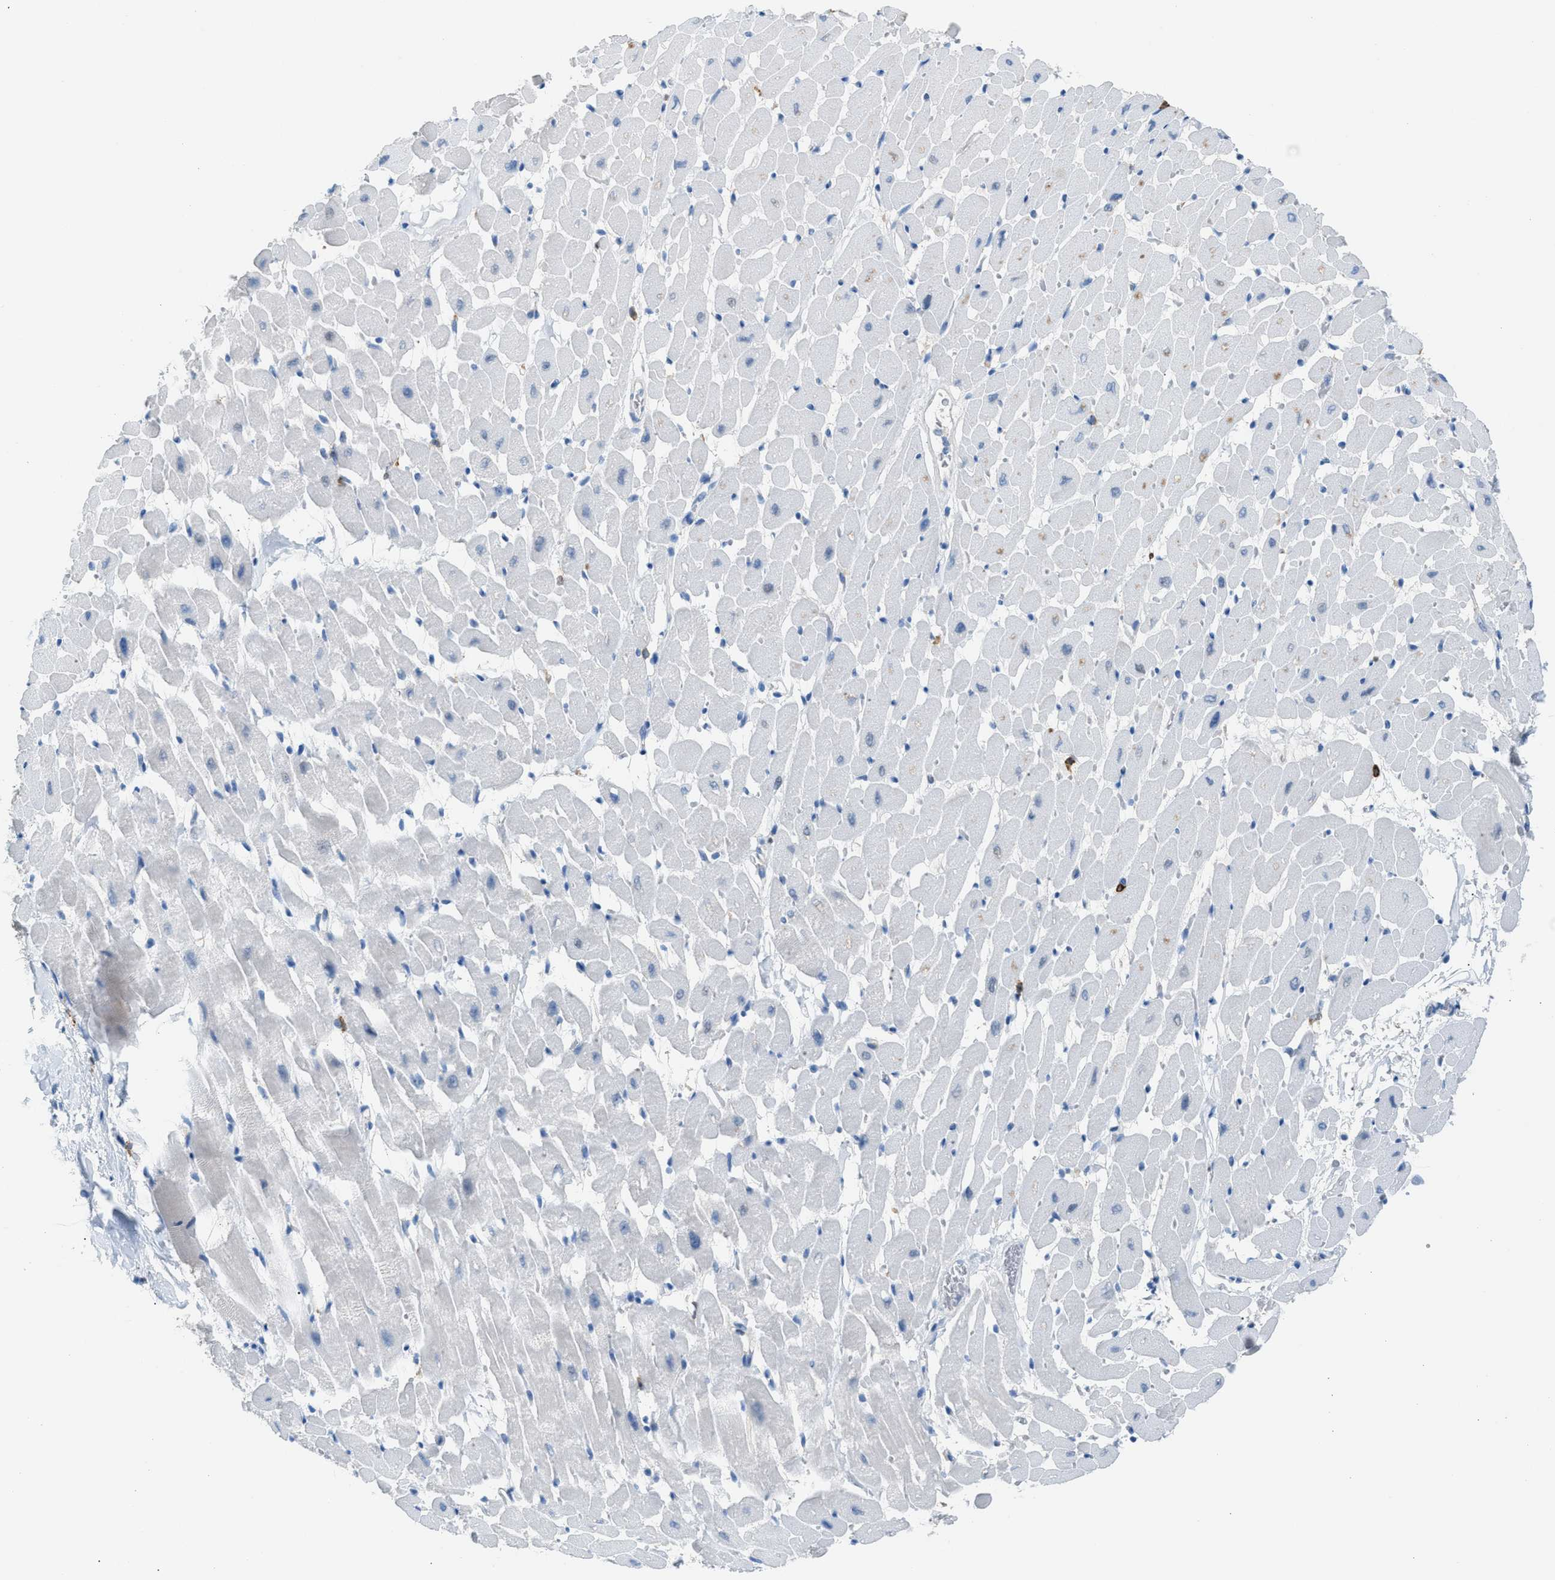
{"staining": {"intensity": "weak", "quantity": "<25%", "location": "cytoplasmic/membranous"}, "tissue": "heart muscle", "cell_type": "Cardiomyocytes", "image_type": "normal", "snomed": [{"axis": "morphology", "description": "Normal tissue, NOS"}, {"axis": "topography", "description": "Heart"}], "caption": "The histopathology image reveals no significant expression in cardiomyocytes of heart muscle. (Stains: DAB IHC with hematoxylin counter stain, Microscopy: brightfield microscopy at high magnification).", "gene": "CLEC10A", "patient": {"sex": "male", "age": 45}}